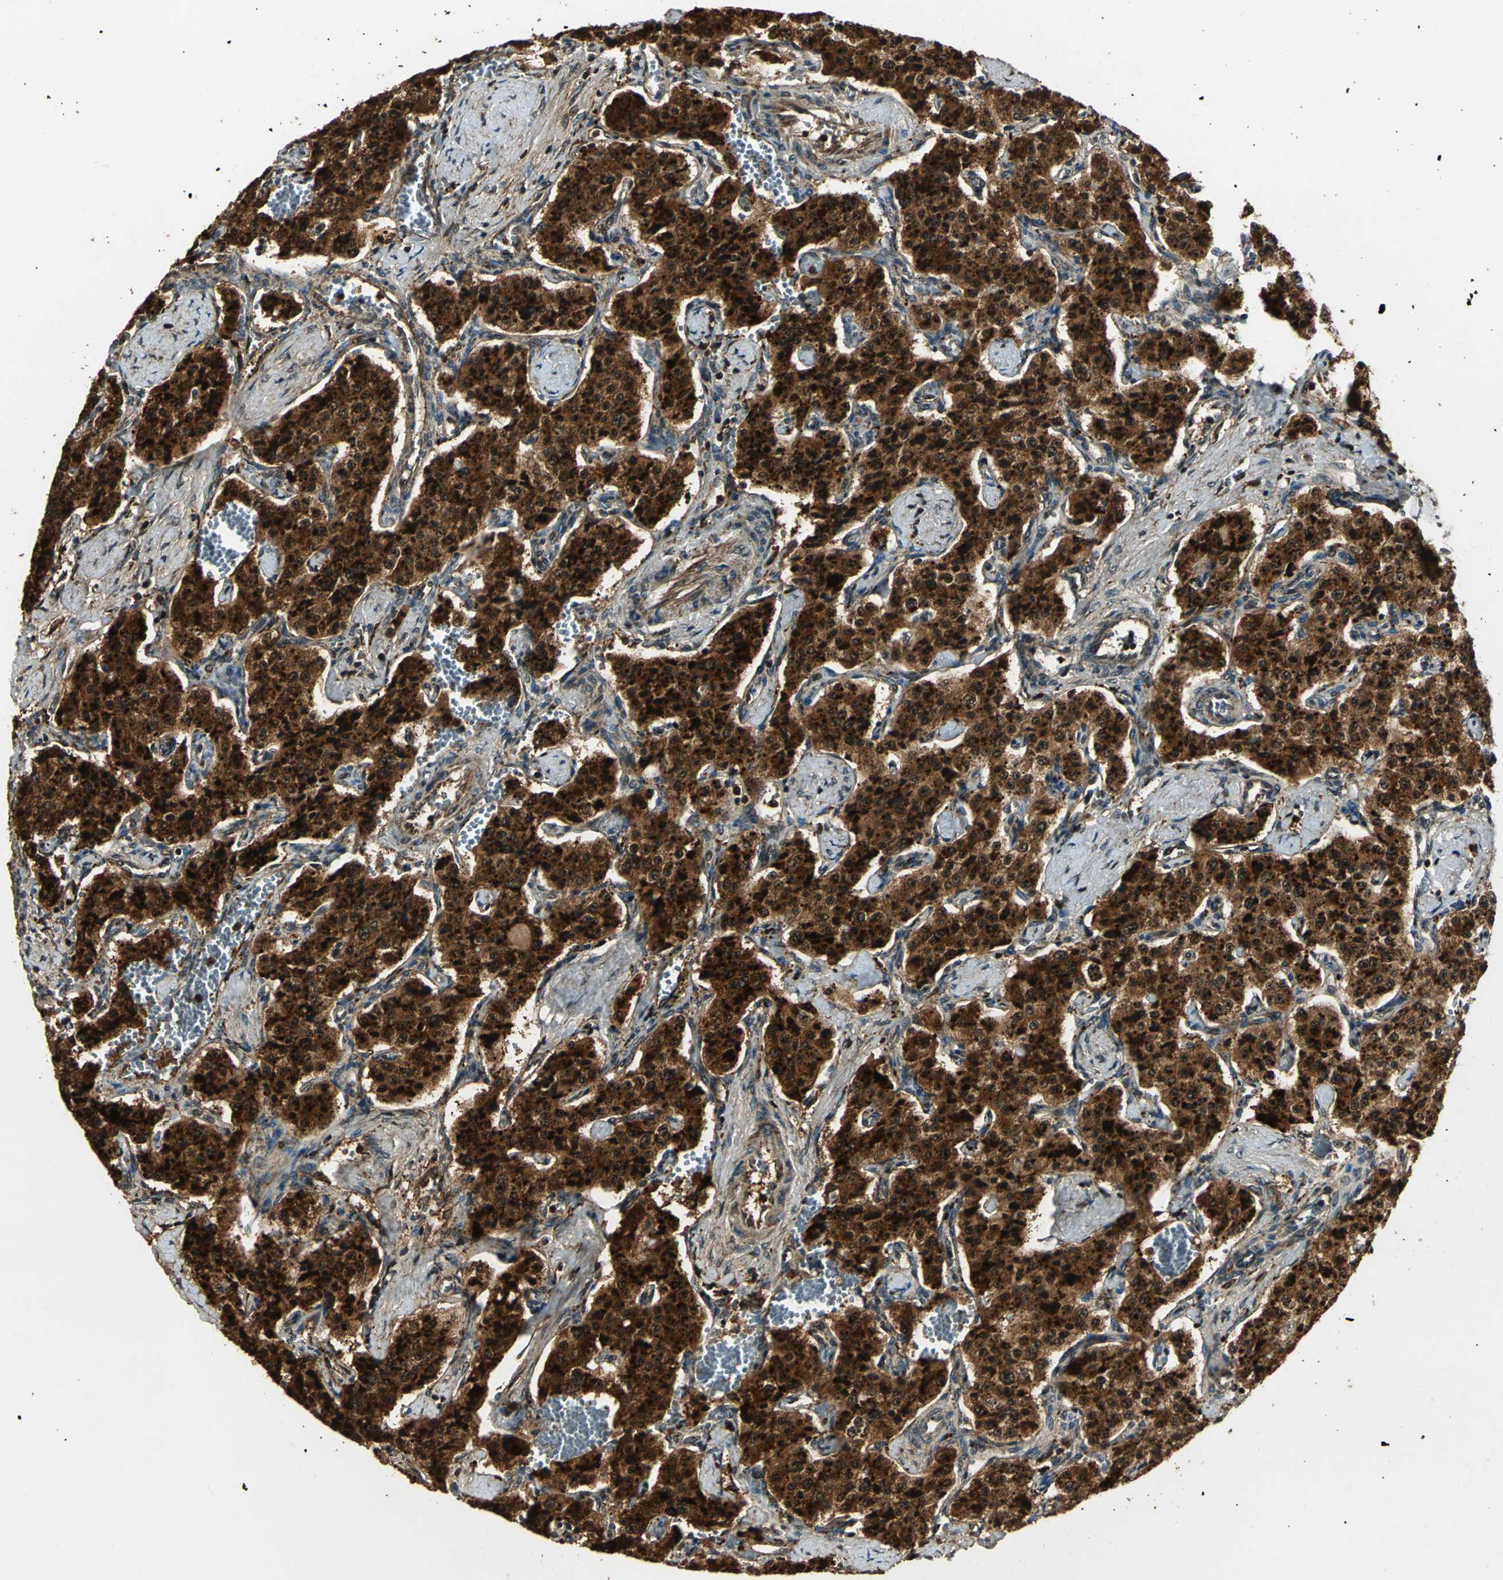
{"staining": {"intensity": "strong", "quantity": ">75%", "location": "cytoplasmic/membranous,nuclear"}, "tissue": "carcinoid", "cell_type": "Tumor cells", "image_type": "cancer", "snomed": [{"axis": "morphology", "description": "Carcinoid, malignant, NOS"}, {"axis": "topography", "description": "Small intestine"}], "caption": "Carcinoid stained with DAB (3,3'-diaminobenzidine) IHC displays high levels of strong cytoplasmic/membranous and nuclear expression in approximately >75% of tumor cells.", "gene": "PPP1R13L", "patient": {"sex": "male", "age": 52}}